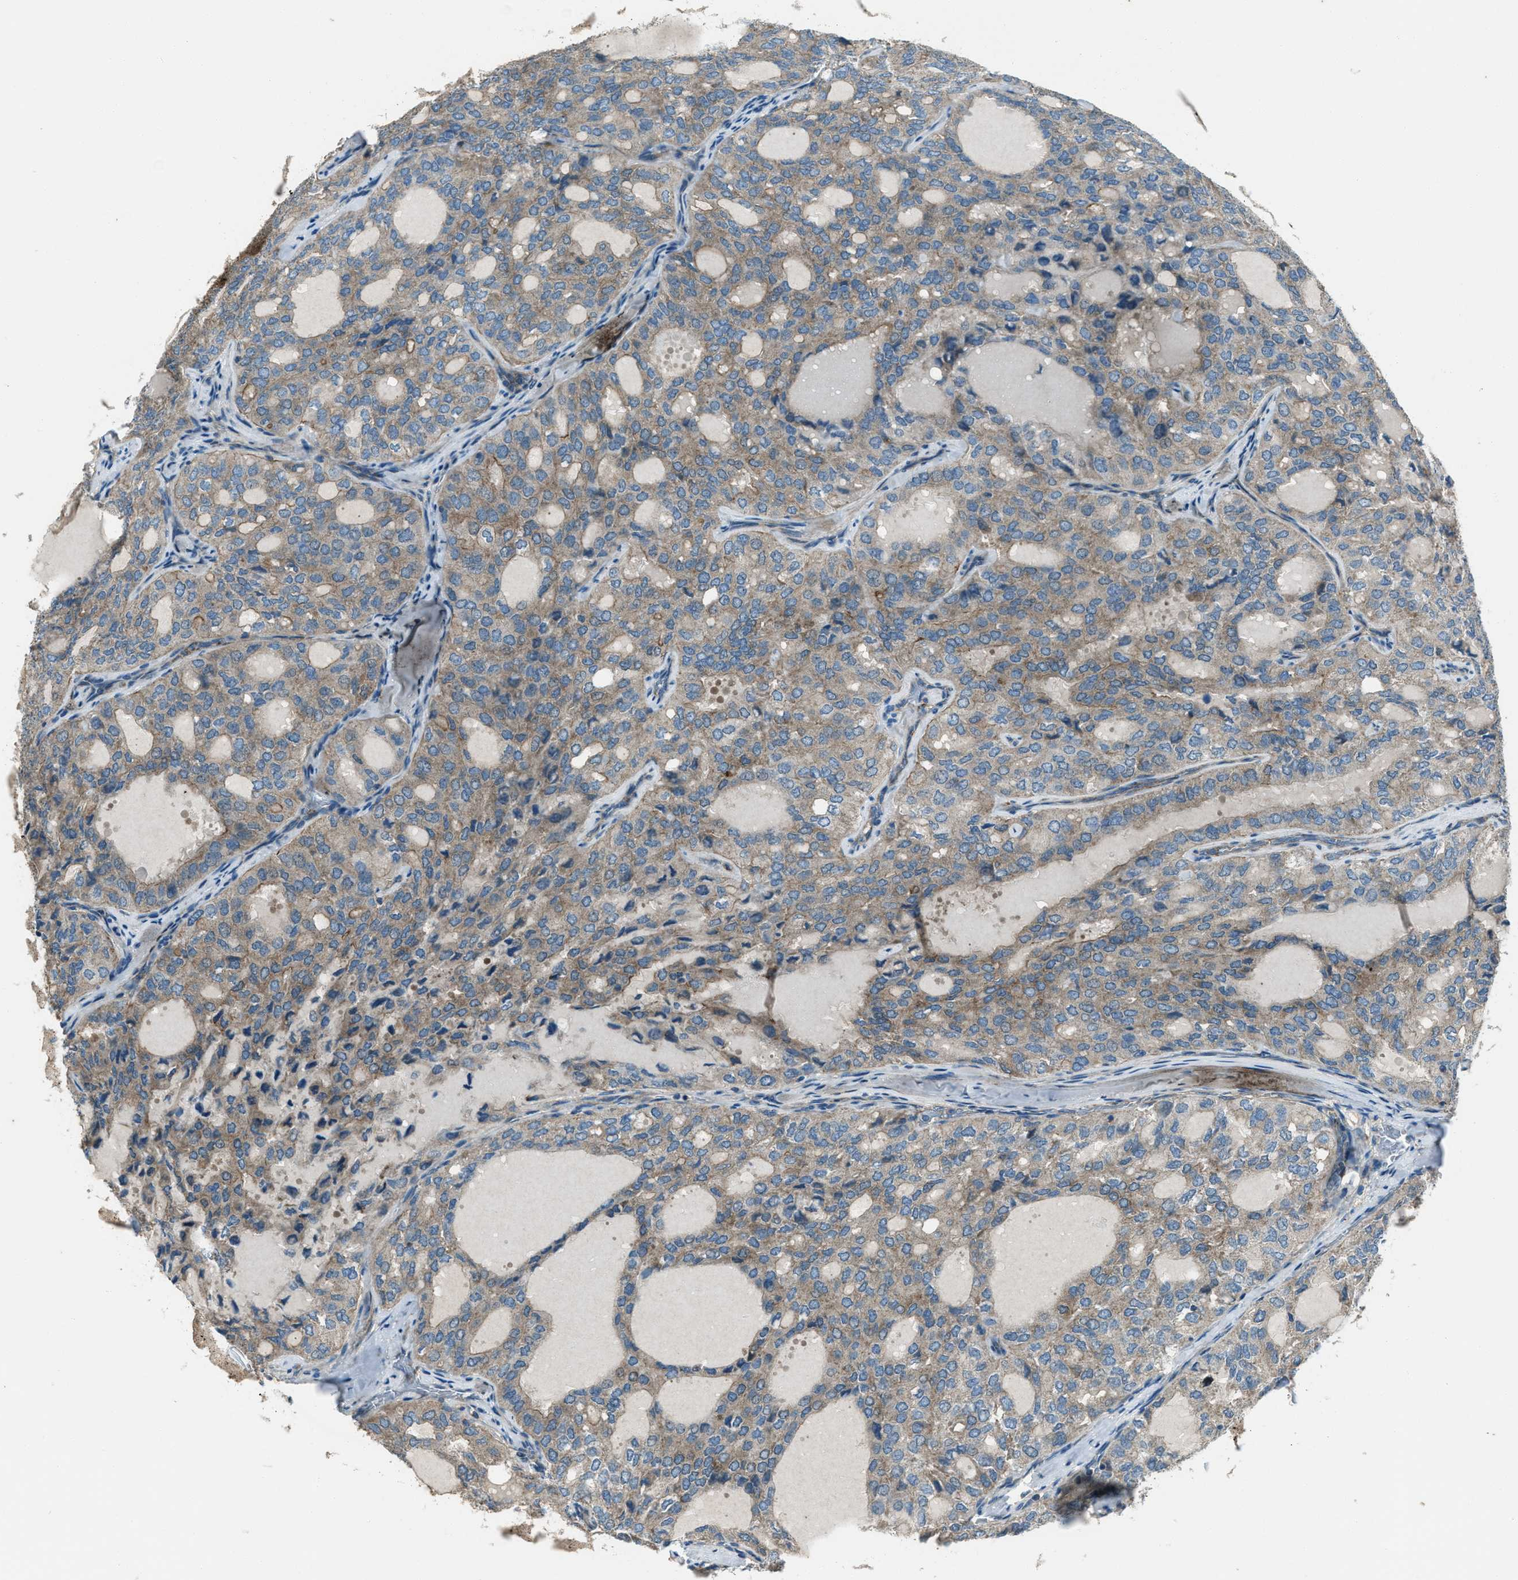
{"staining": {"intensity": "moderate", "quantity": ">75%", "location": "cytoplasmic/membranous"}, "tissue": "thyroid cancer", "cell_type": "Tumor cells", "image_type": "cancer", "snomed": [{"axis": "morphology", "description": "Follicular adenoma carcinoma, NOS"}, {"axis": "topography", "description": "Thyroid gland"}], "caption": "This histopathology image shows immunohistochemistry staining of human thyroid follicular adenoma carcinoma, with medium moderate cytoplasmic/membranous positivity in about >75% of tumor cells.", "gene": "SVIL", "patient": {"sex": "male", "age": 75}}